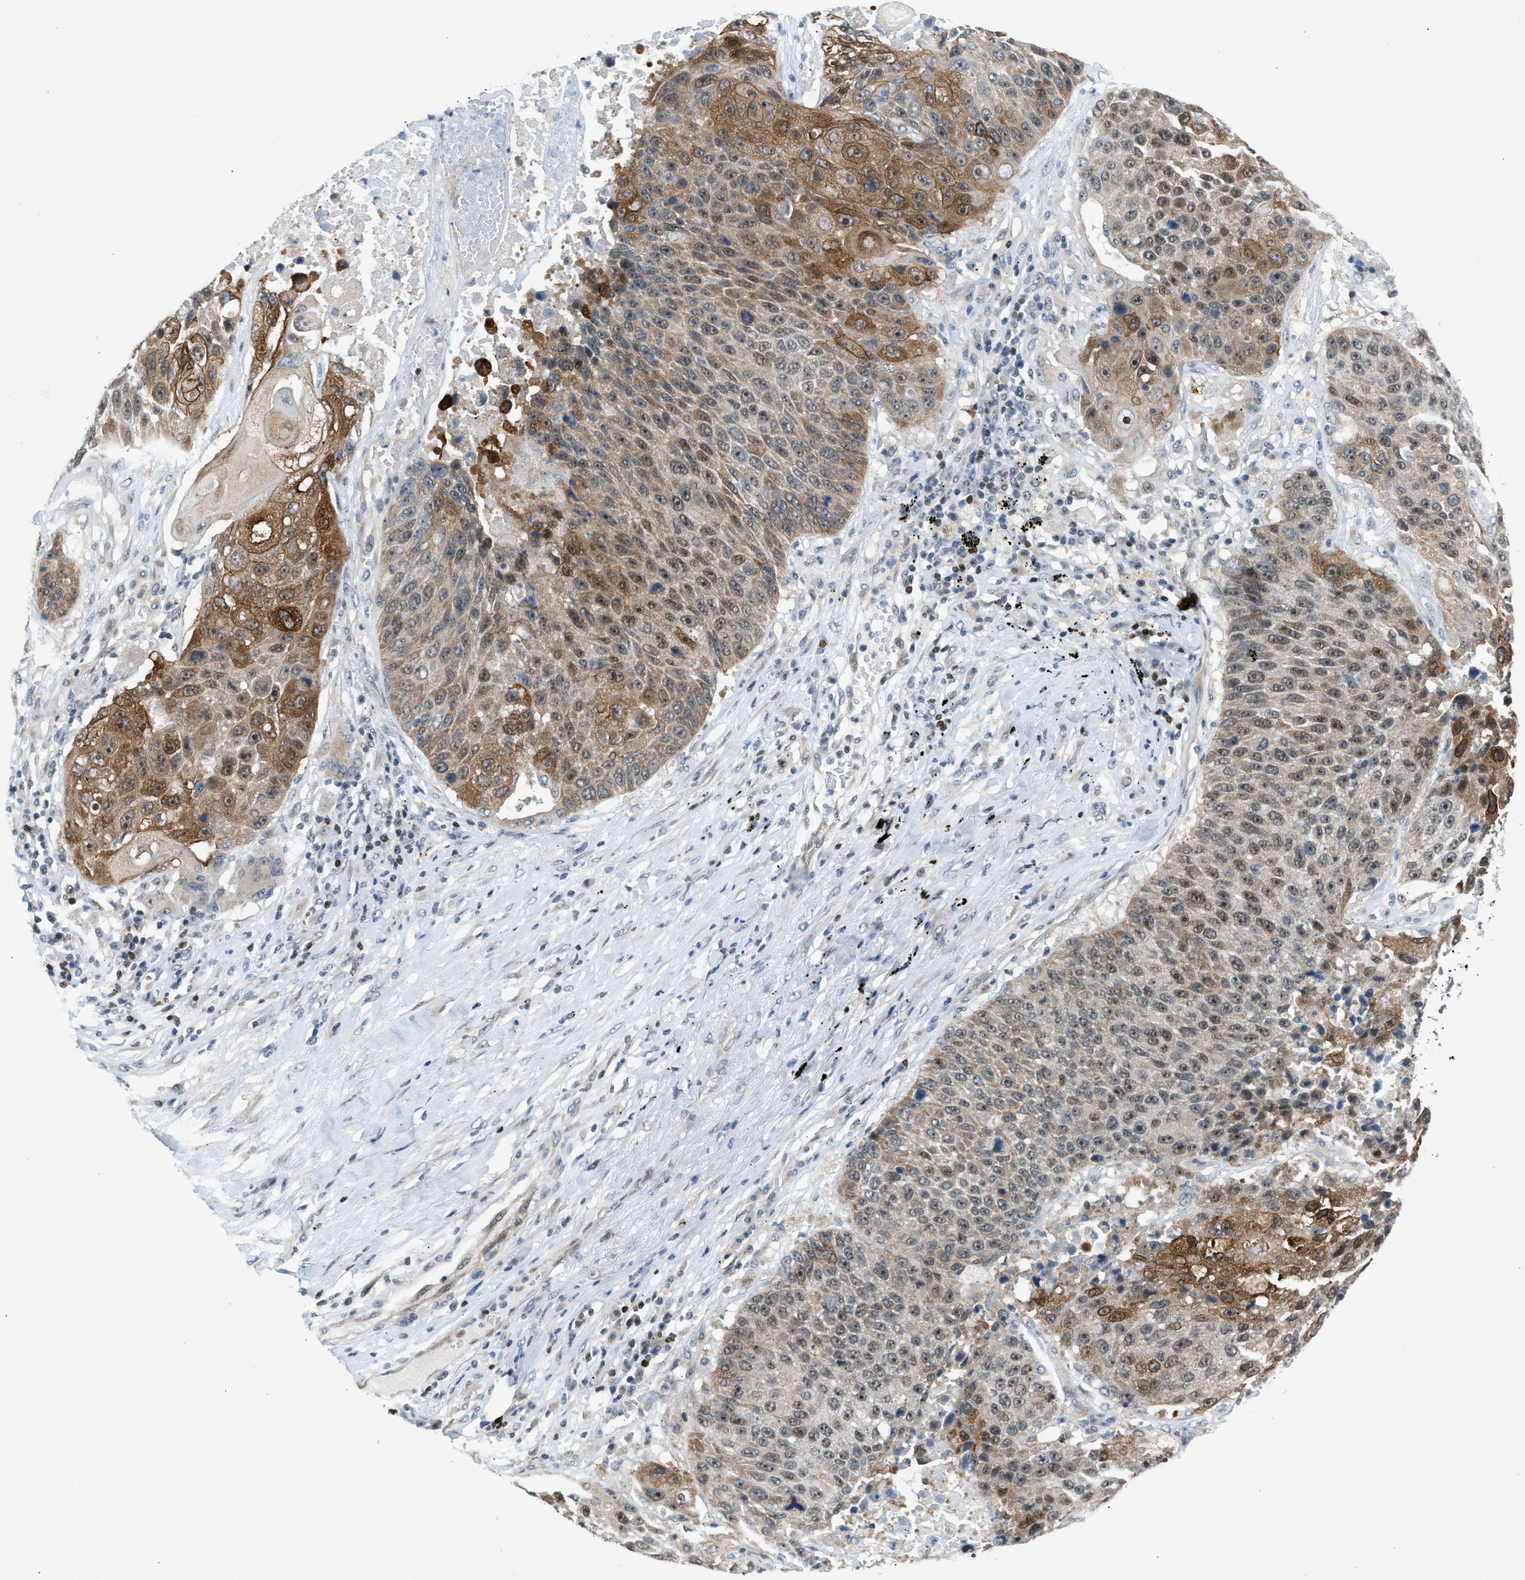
{"staining": {"intensity": "moderate", "quantity": "25%-75%", "location": "cytoplasmic/membranous,nuclear"}, "tissue": "lung cancer", "cell_type": "Tumor cells", "image_type": "cancer", "snomed": [{"axis": "morphology", "description": "Squamous cell carcinoma, NOS"}, {"axis": "topography", "description": "Lung"}], "caption": "Protein staining of squamous cell carcinoma (lung) tissue reveals moderate cytoplasmic/membranous and nuclear staining in approximately 25%-75% of tumor cells.", "gene": "NPS", "patient": {"sex": "male", "age": 61}}